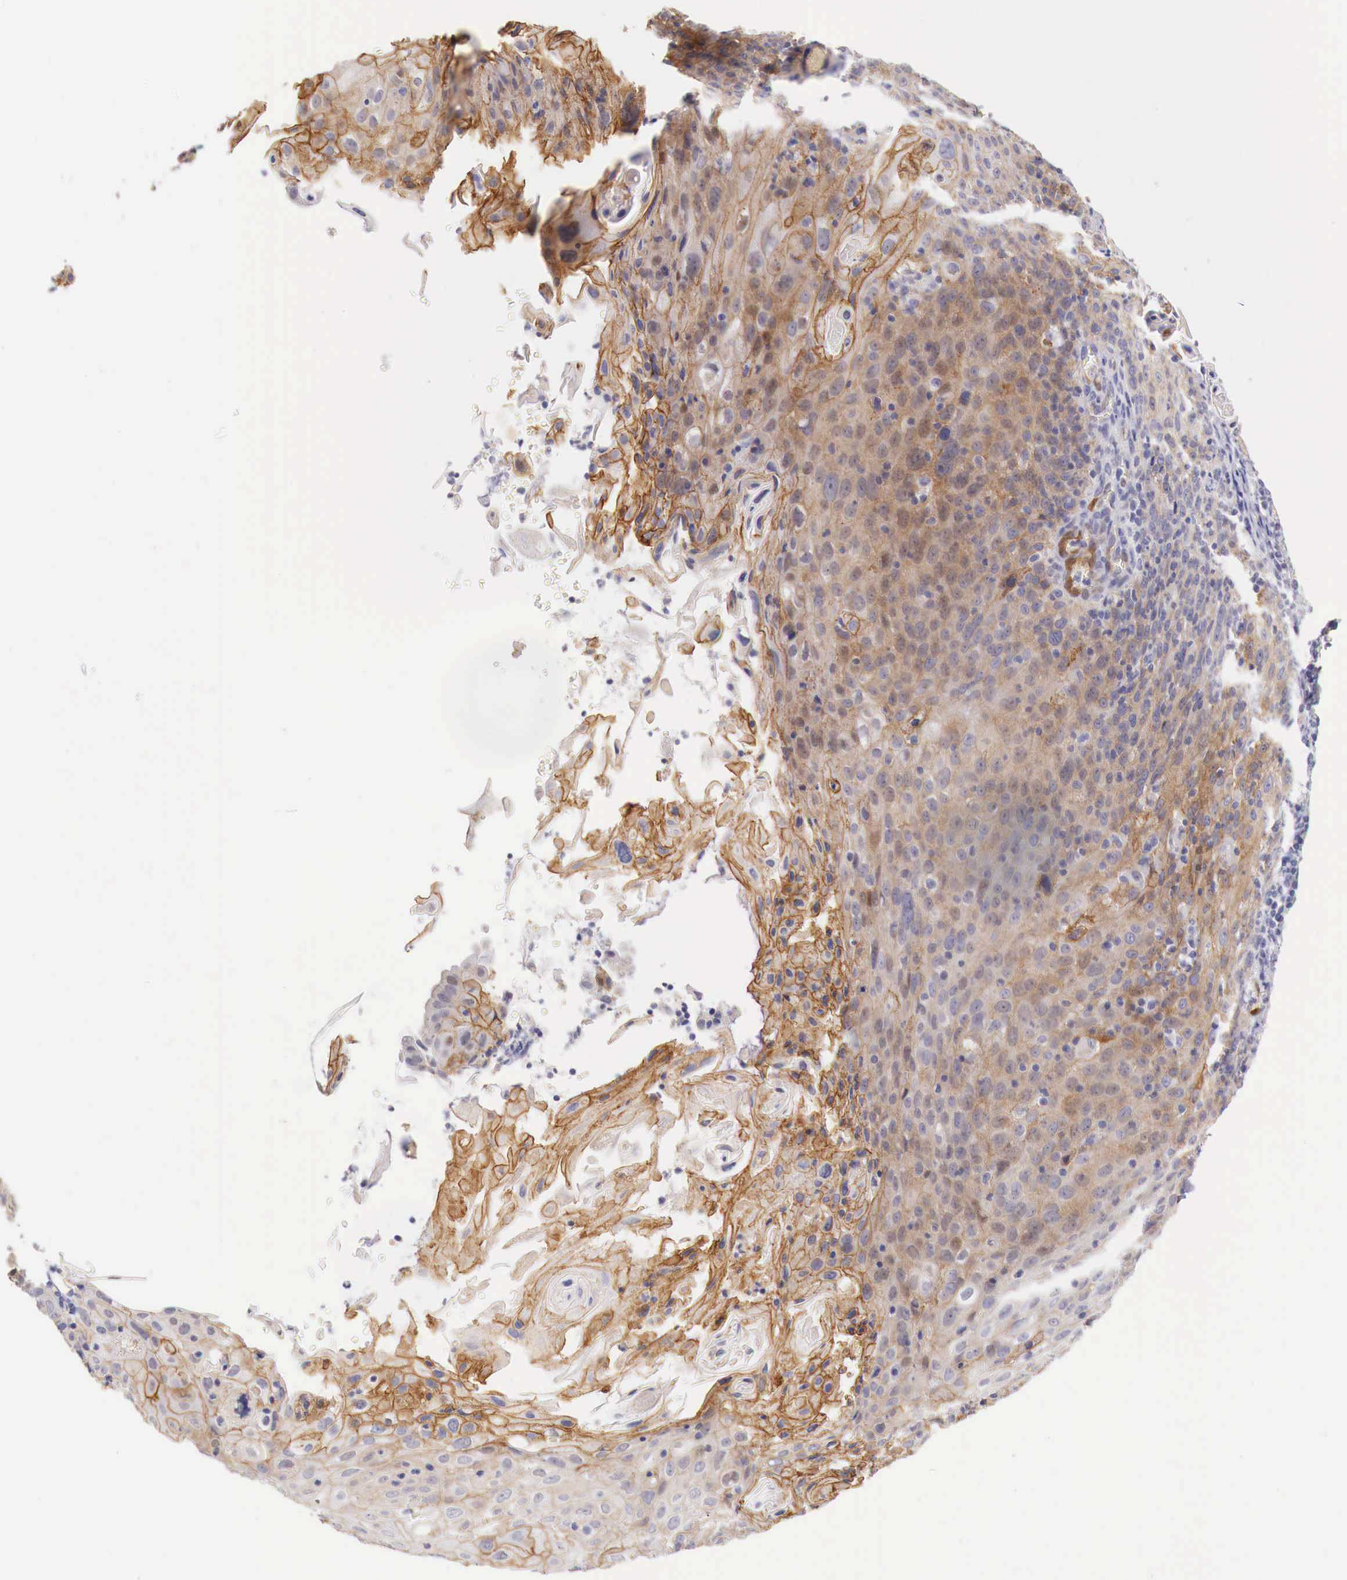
{"staining": {"intensity": "moderate", "quantity": "25%-75%", "location": "cytoplasmic/membranous,nuclear"}, "tissue": "cervical cancer", "cell_type": "Tumor cells", "image_type": "cancer", "snomed": [{"axis": "morphology", "description": "Squamous cell carcinoma, NOS"}, {"axis": "topography", "description": "Cervix"}], "caption": "Cervical cancer (squamous cell carcinoma) stained with a protein marker shows moderate staining in tumor cells.", "gene": "ITIH6", "patient": {"sex": "female", "age": 54}}